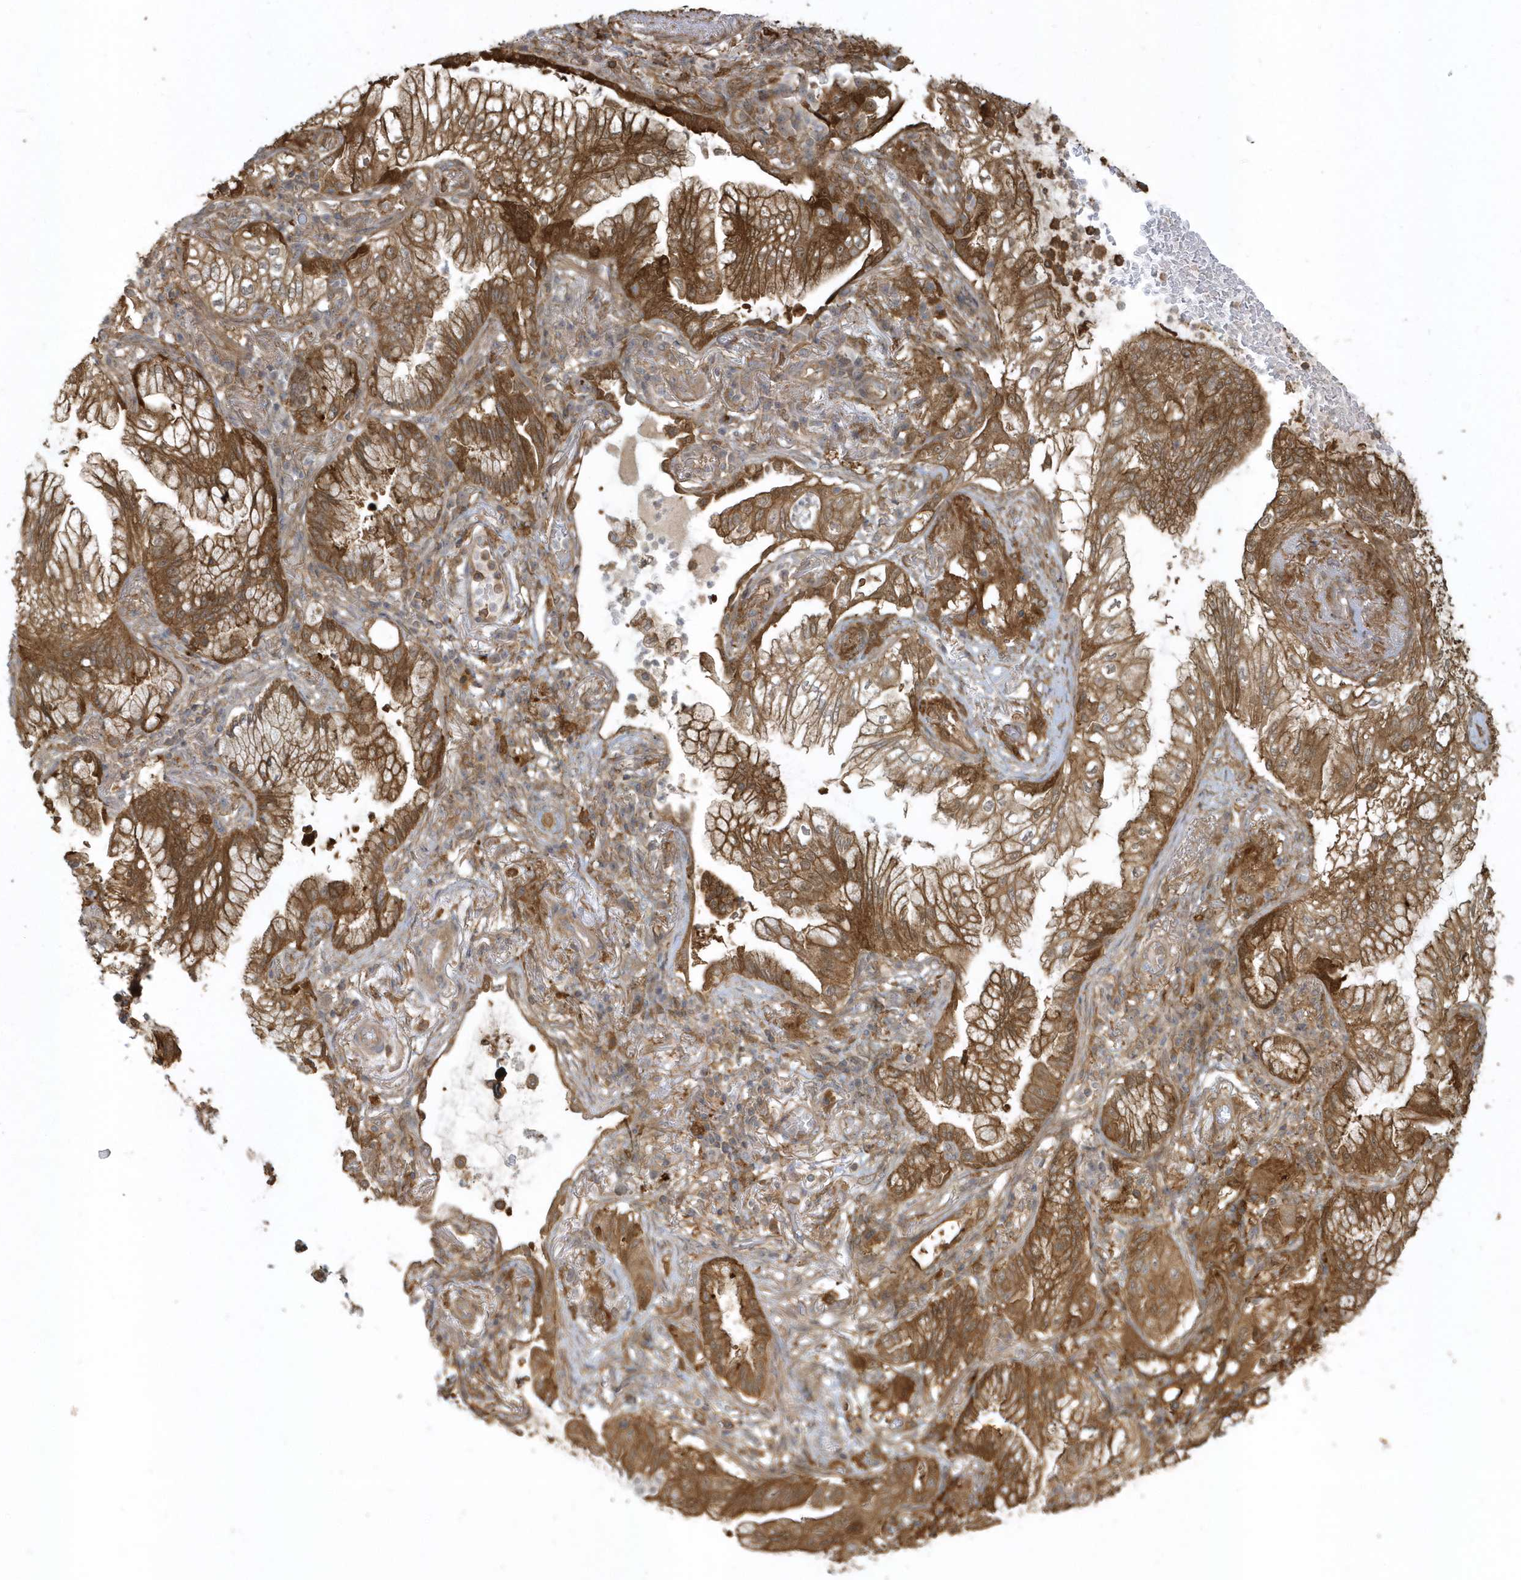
{"staining": {"intensity": "strong", "quantity": ">75%", "location": "cytoplasmic/membranous"}, "tissue": "lung cancer", "cell_type": "Tumor cells", "image_type": "cancer", "snomed": [{"axis": "morphology", "description": "Adenocarcinoma, NOS"}, {"axis": "topography", "description": "Lung"}], "caption": "This is a micrograph of IHC staining of lung adenocarcinoma, which shows strong staining in the cytoplasmic/membranous of tumor cells.", "gene": "HNMT", "patient": {"sex": "female", "age": 70}}